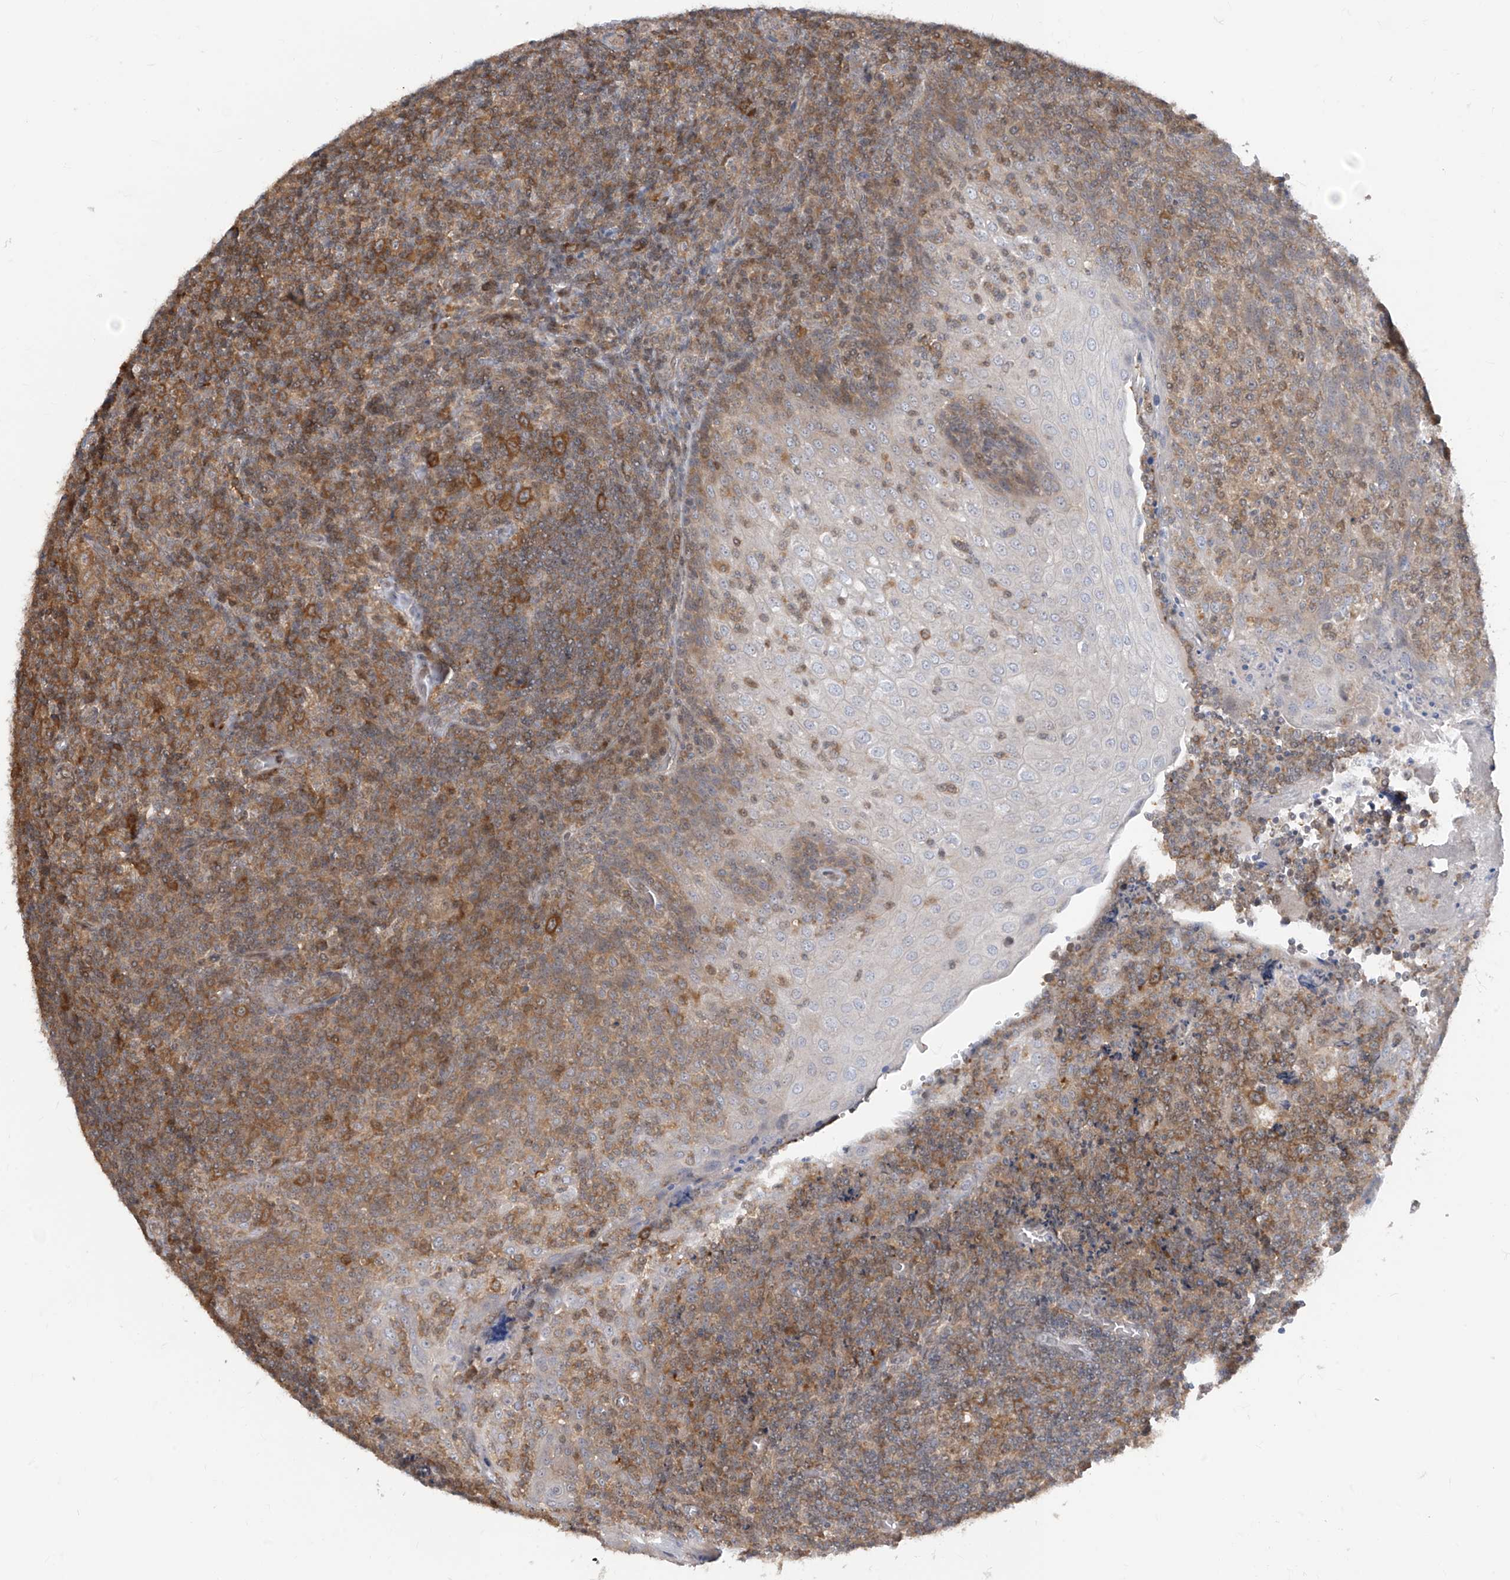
{"staining": {"intensity": "moderate", "quantity": "25%-75%", "location": "cytoplasmic/membranous"}, "tissue": "tonsil", "cell_type": "Non-germinal center cells", "image_type": "normal", "snomed": [{"axis": "morphology", "description": "Normal tissue, NOS"}, {"axis": "topography", "description": "Tonsil"}], "caption": "Normal tonsil was stained to show a protein in brown. There is medium levels of moderate cytoplasmic/membranous expression in approximately 25%-75% of non-germinal center cells. Using DAB (3,3'-diaminobenzidine) (brown) and hematoxylin (blue) stains, captured at high magnification using brightfield microscopy.", "gene": "TTC38", "patient": {"sex": "female", "age": 19}}